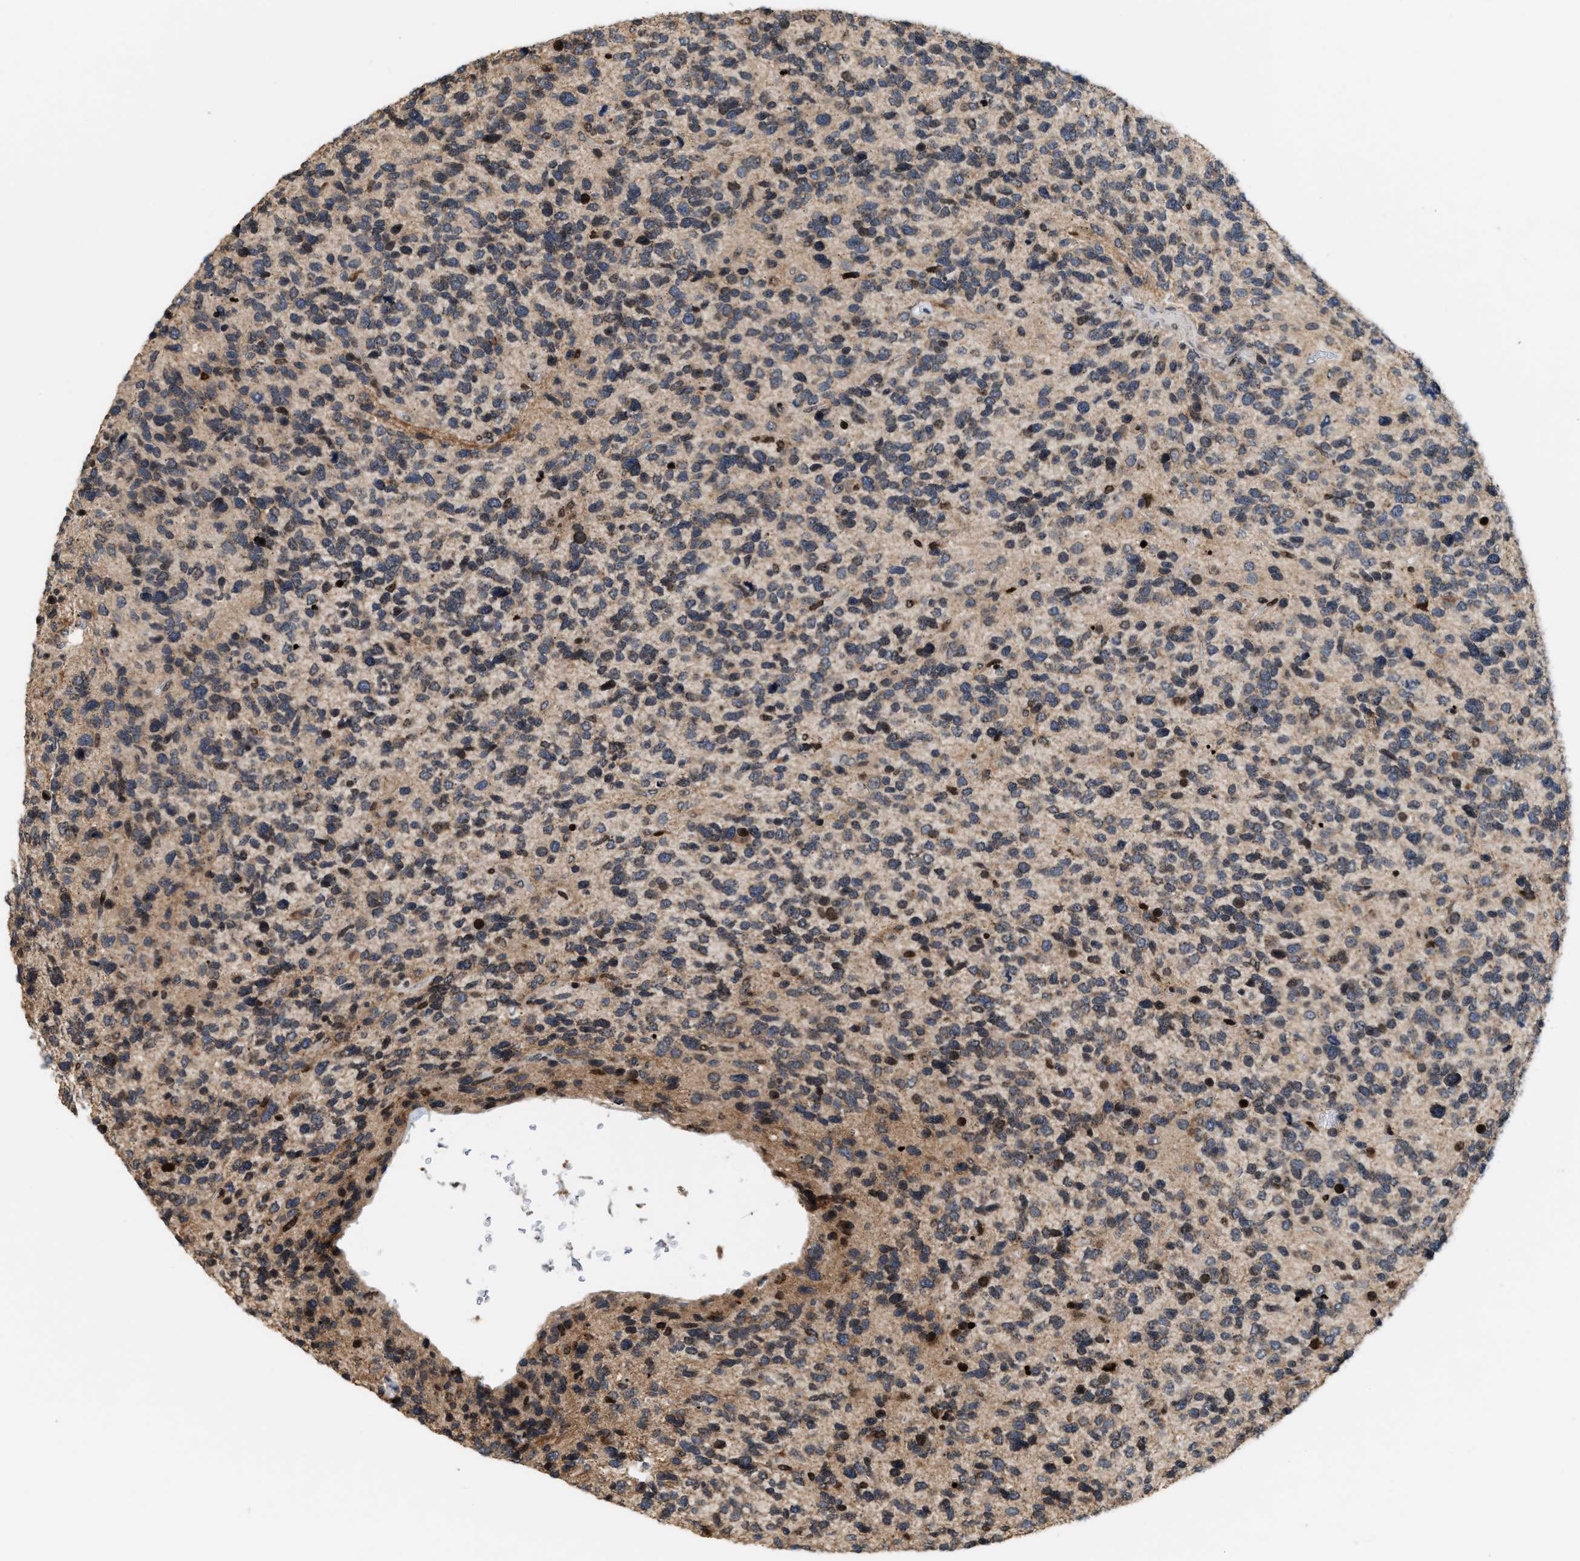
{"staining": {"intensity": "weak", "quantity": ">75%", "location": "cytoplasmic/membranous"}, "tissue": "glioma", "cell_type": "Tumor cells", "image_type": "cancer", "snomed": [{"axis": "morphology", "description": "Glioma, malignant, High grade"}, {"axis": "topography", "description": "Brain"}], "caption": "Protein staining by IHC demonstrates weak cytoplasmic/membranous expression in about >75% of tumor cells in glioma.", "gene": "PDZD2", "patient": {"sex": "female", "age": 58}}